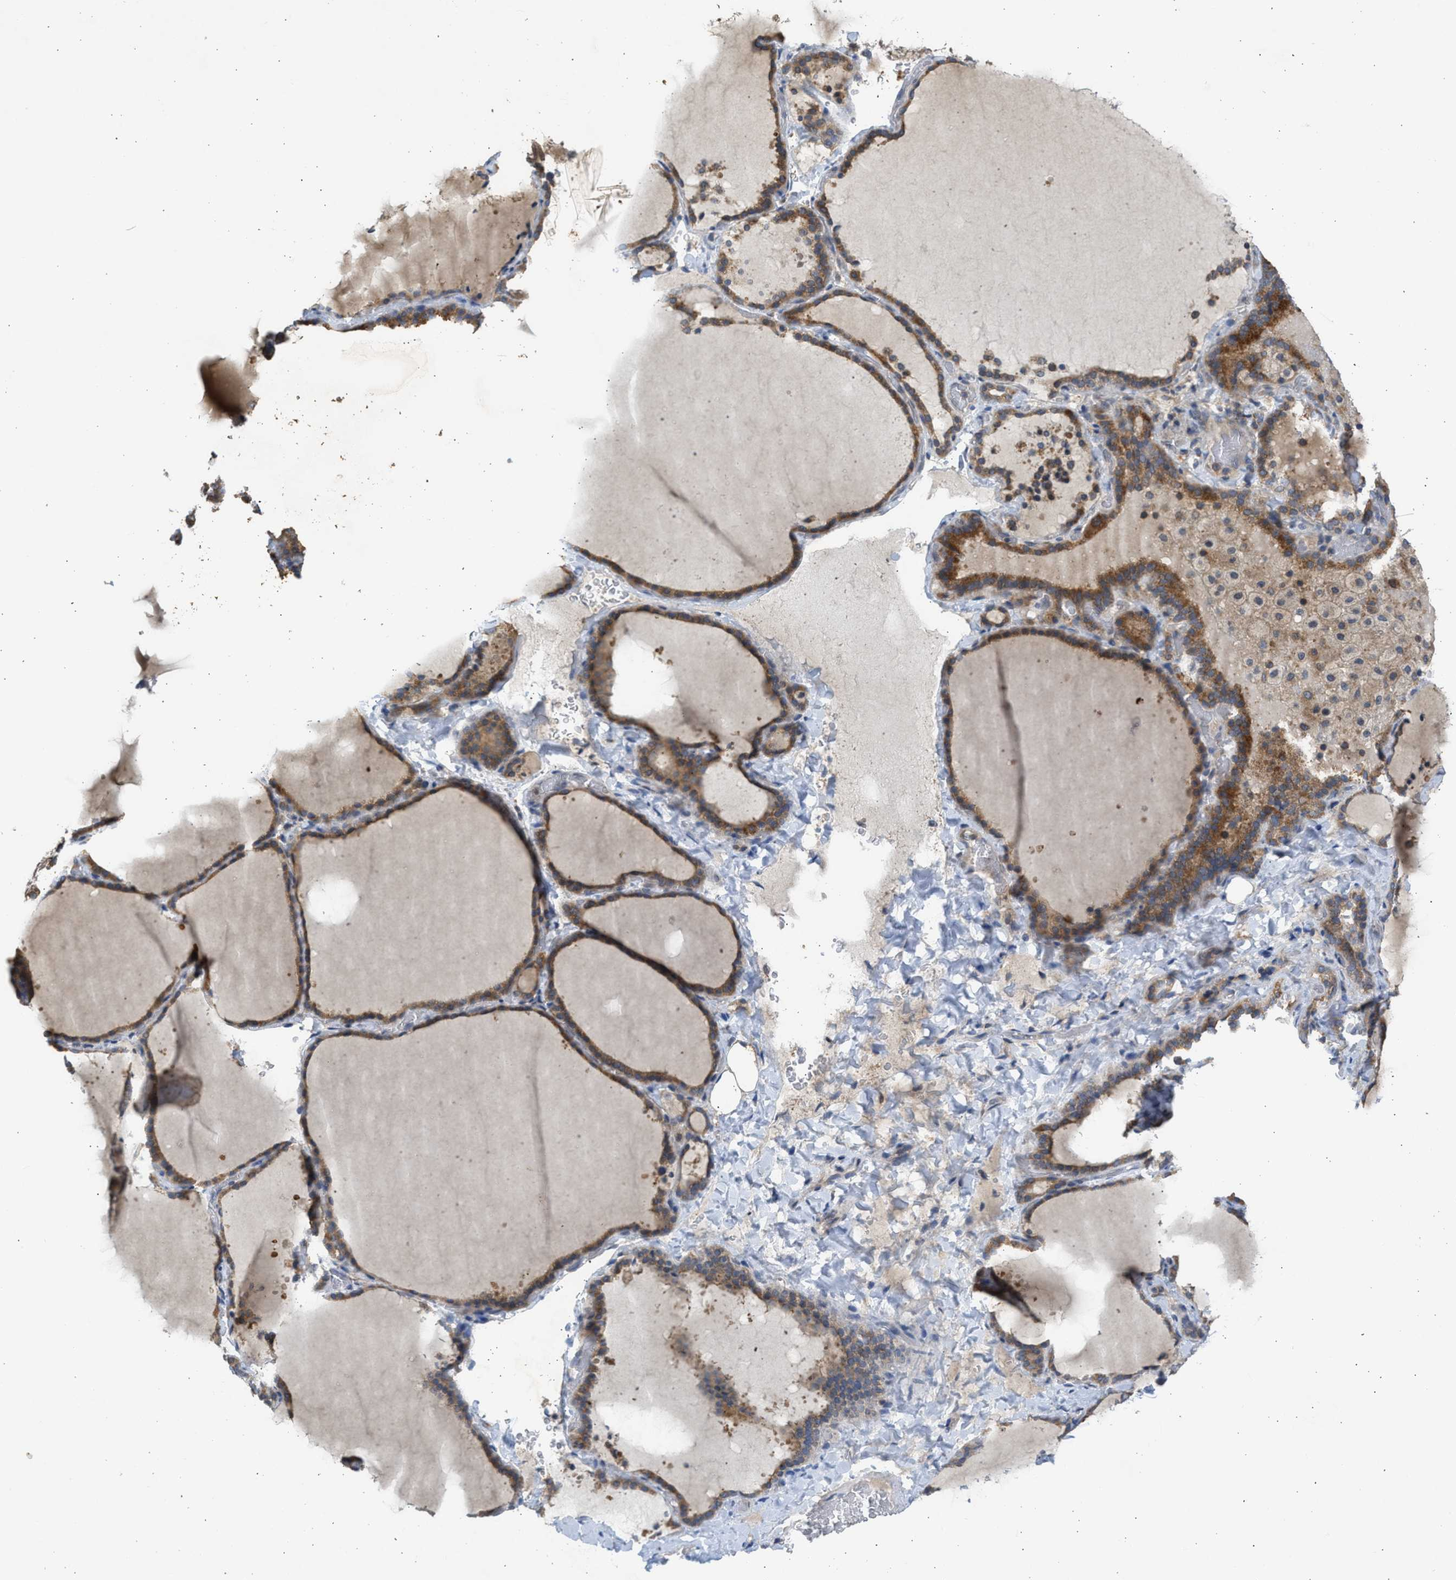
{"staining": {"intensity": "moderate", "quantity": ">75%", "location": "cytoplasmic/membranous"}, "tissue": "thyroid gland", "cell_type": "Glandular cells", "image_type": "normal", "snomed": [{"axis": "morphology", "description": "Normal tissue, NOS"}, {"axis": "topography", "description": "Thyroid gland"}], "caption": "High-power microscopy captured an IHC histopathology image of normal thyroid gland, revealing moderate cytoplasmic/membranous positivity in about >75% of glandular cells. (DAB IHC, brown staining for protein, blue staining for nuclei).", "gene": "CYP1A1", "patient": {"sex": "female", "age": 28}}